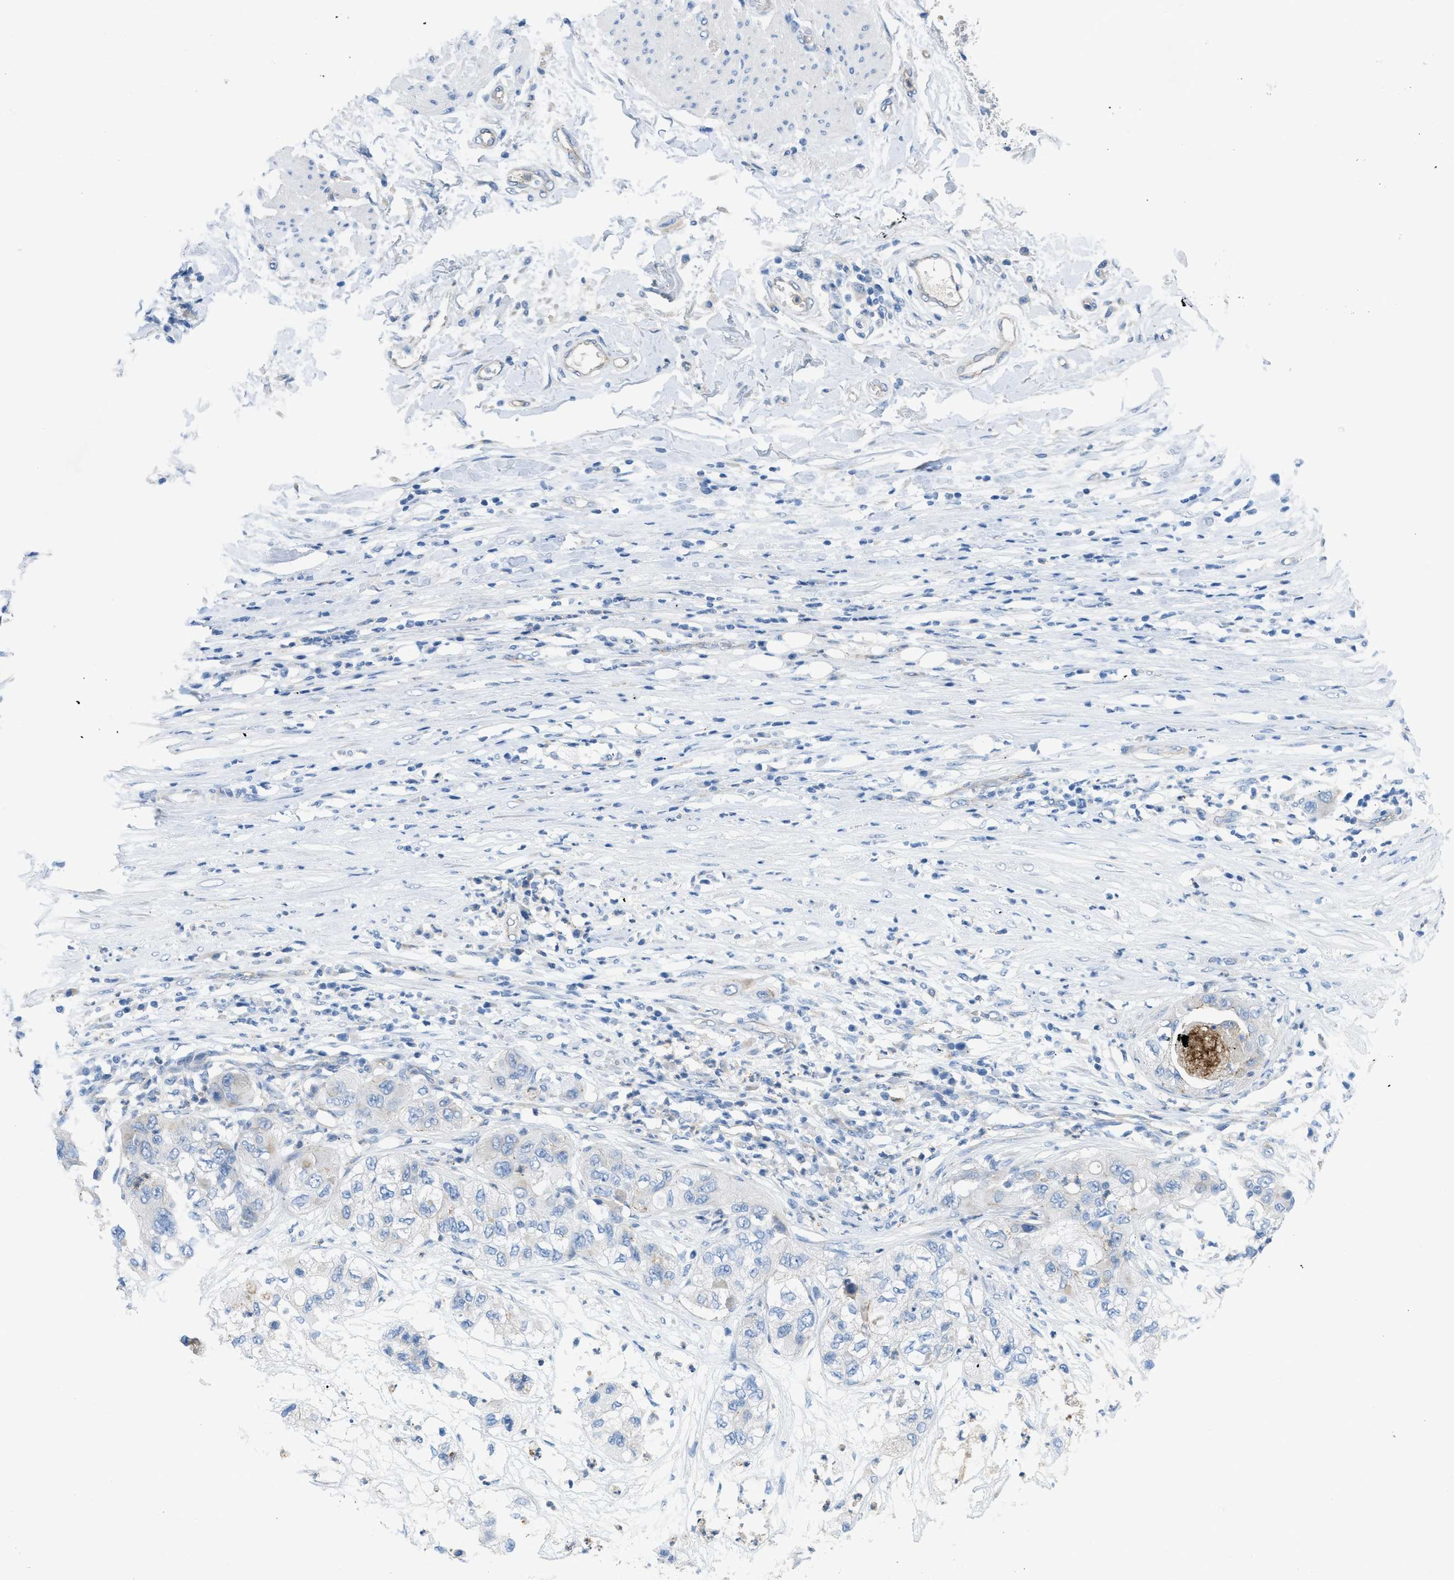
{"staining": {"intensity": "negative", "quantity": "none", "location": "none"}, "tissue": "pancreatic cancer", "cell_type": "Tumor cells", "image_type": "cancer", "snomed": [{"axis": "morphology", "description": "Adenocarcinoma, NOS"}, {"axis": "topography", "description": "Pancreas"}], "caption": "Immunohistochemistry (IHC) photomicrograph of neoplastic tissue: human pancreatic adenocarcinoma stained with DAB (3,3'-diaminobenzidine) demonstrates no significant protein expression in tumor cells.", "gene": "CRB3", "patient": {"sex": "female", "age": 78}}